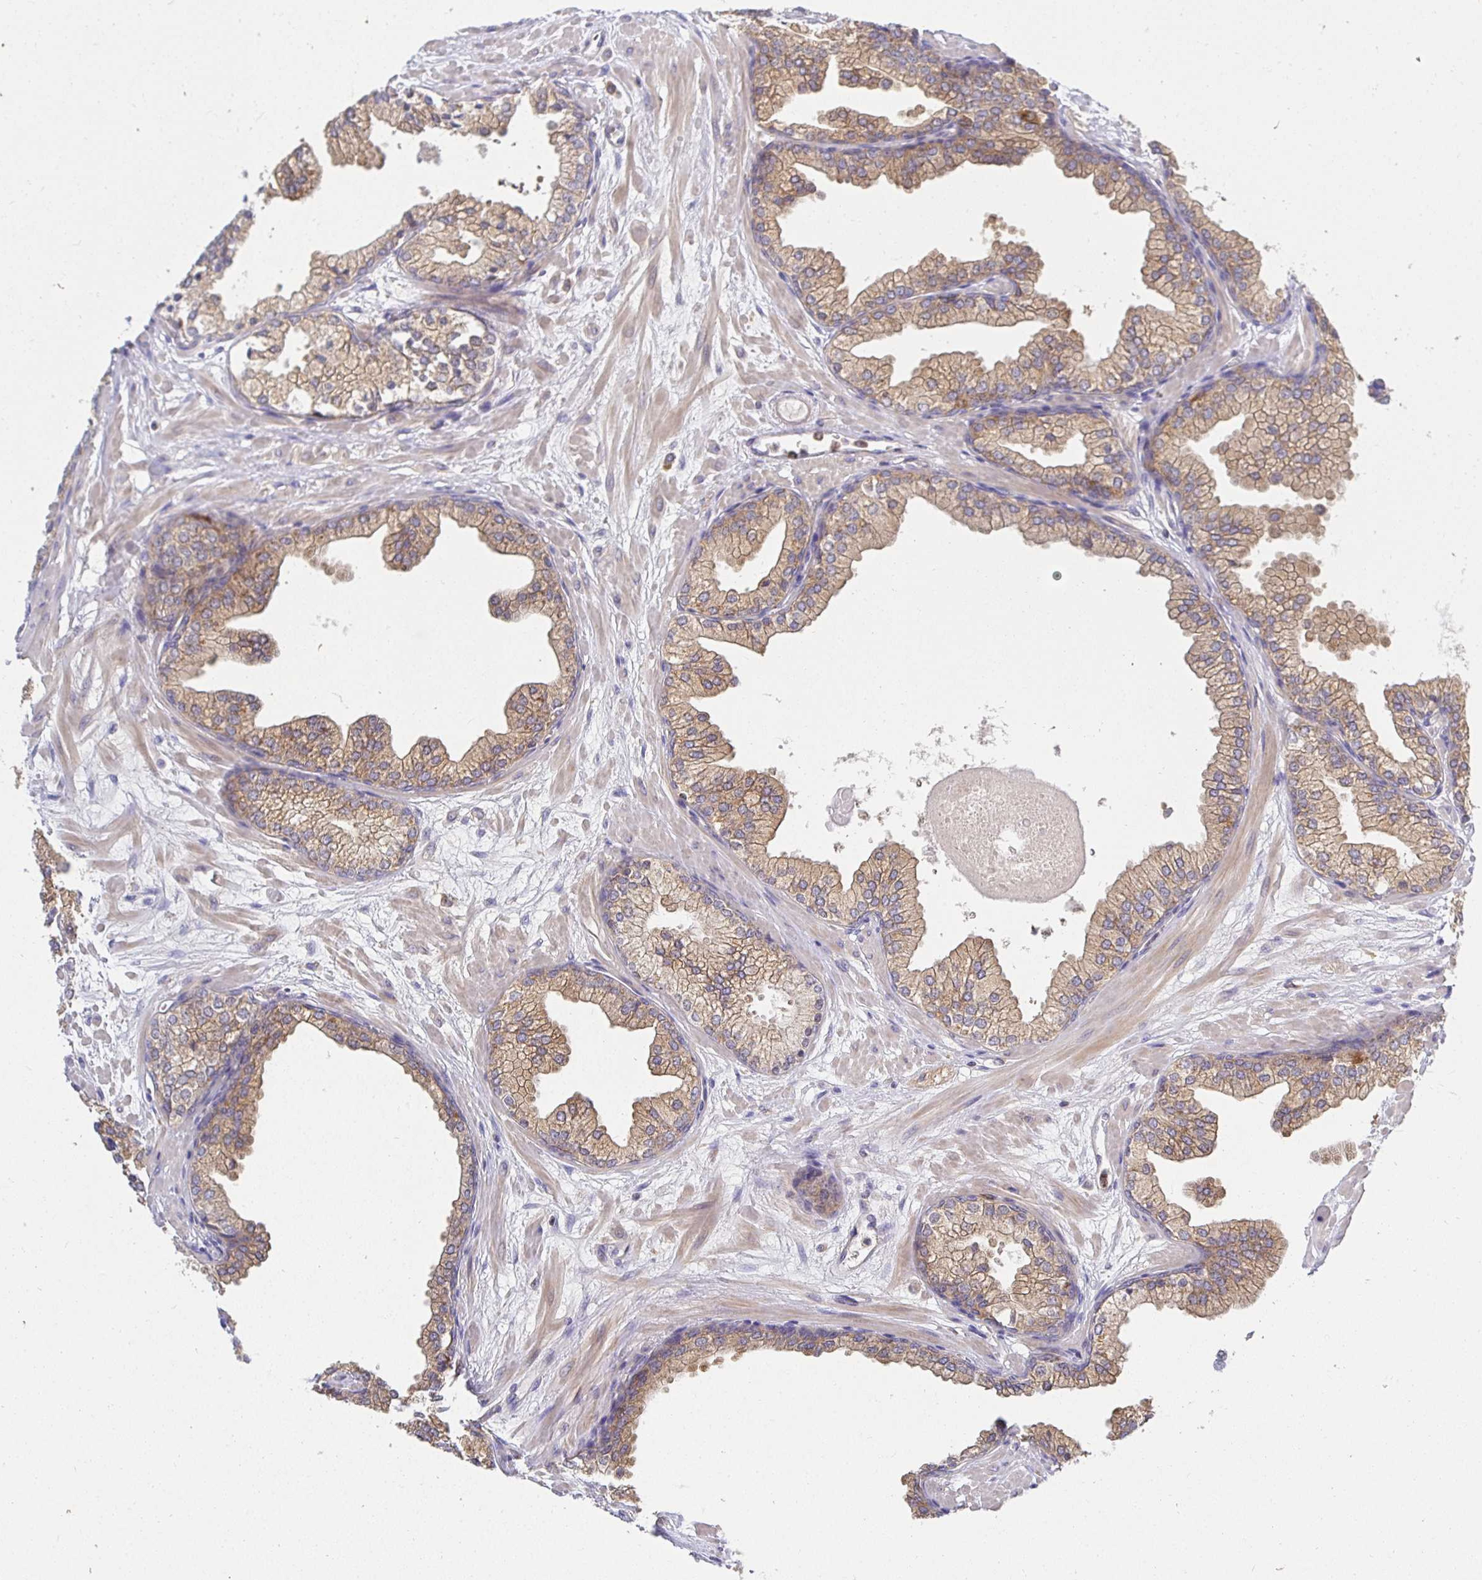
{"staining": {"intensity": "moderate", "quantity": ">75%", "location": "cytoplasmic/membranous"}, "tissue": "prostate", "cell_type": "Glandular cells", "image_type": "normal", "snomed": [{"axis": "morphology", "description": "Normal tissue, NOS"}, {"axis": "topography", "description": "Prostate"}, {"axis": "topography", "description": "Peripheral nerve tissue"}], "caption": "Moderate cytoplasmic/membranous expression is appreciated in approximately >75% of glandular cells in benign prostate. The staining was performed using DAB (3,3'-diaminobenzidine), with brown indicating positive protein expression. Nuclei are stained blue with hematoxylin.", "gene": "ATP6V1F", "patient": {"sex": "male", "age": 61}}